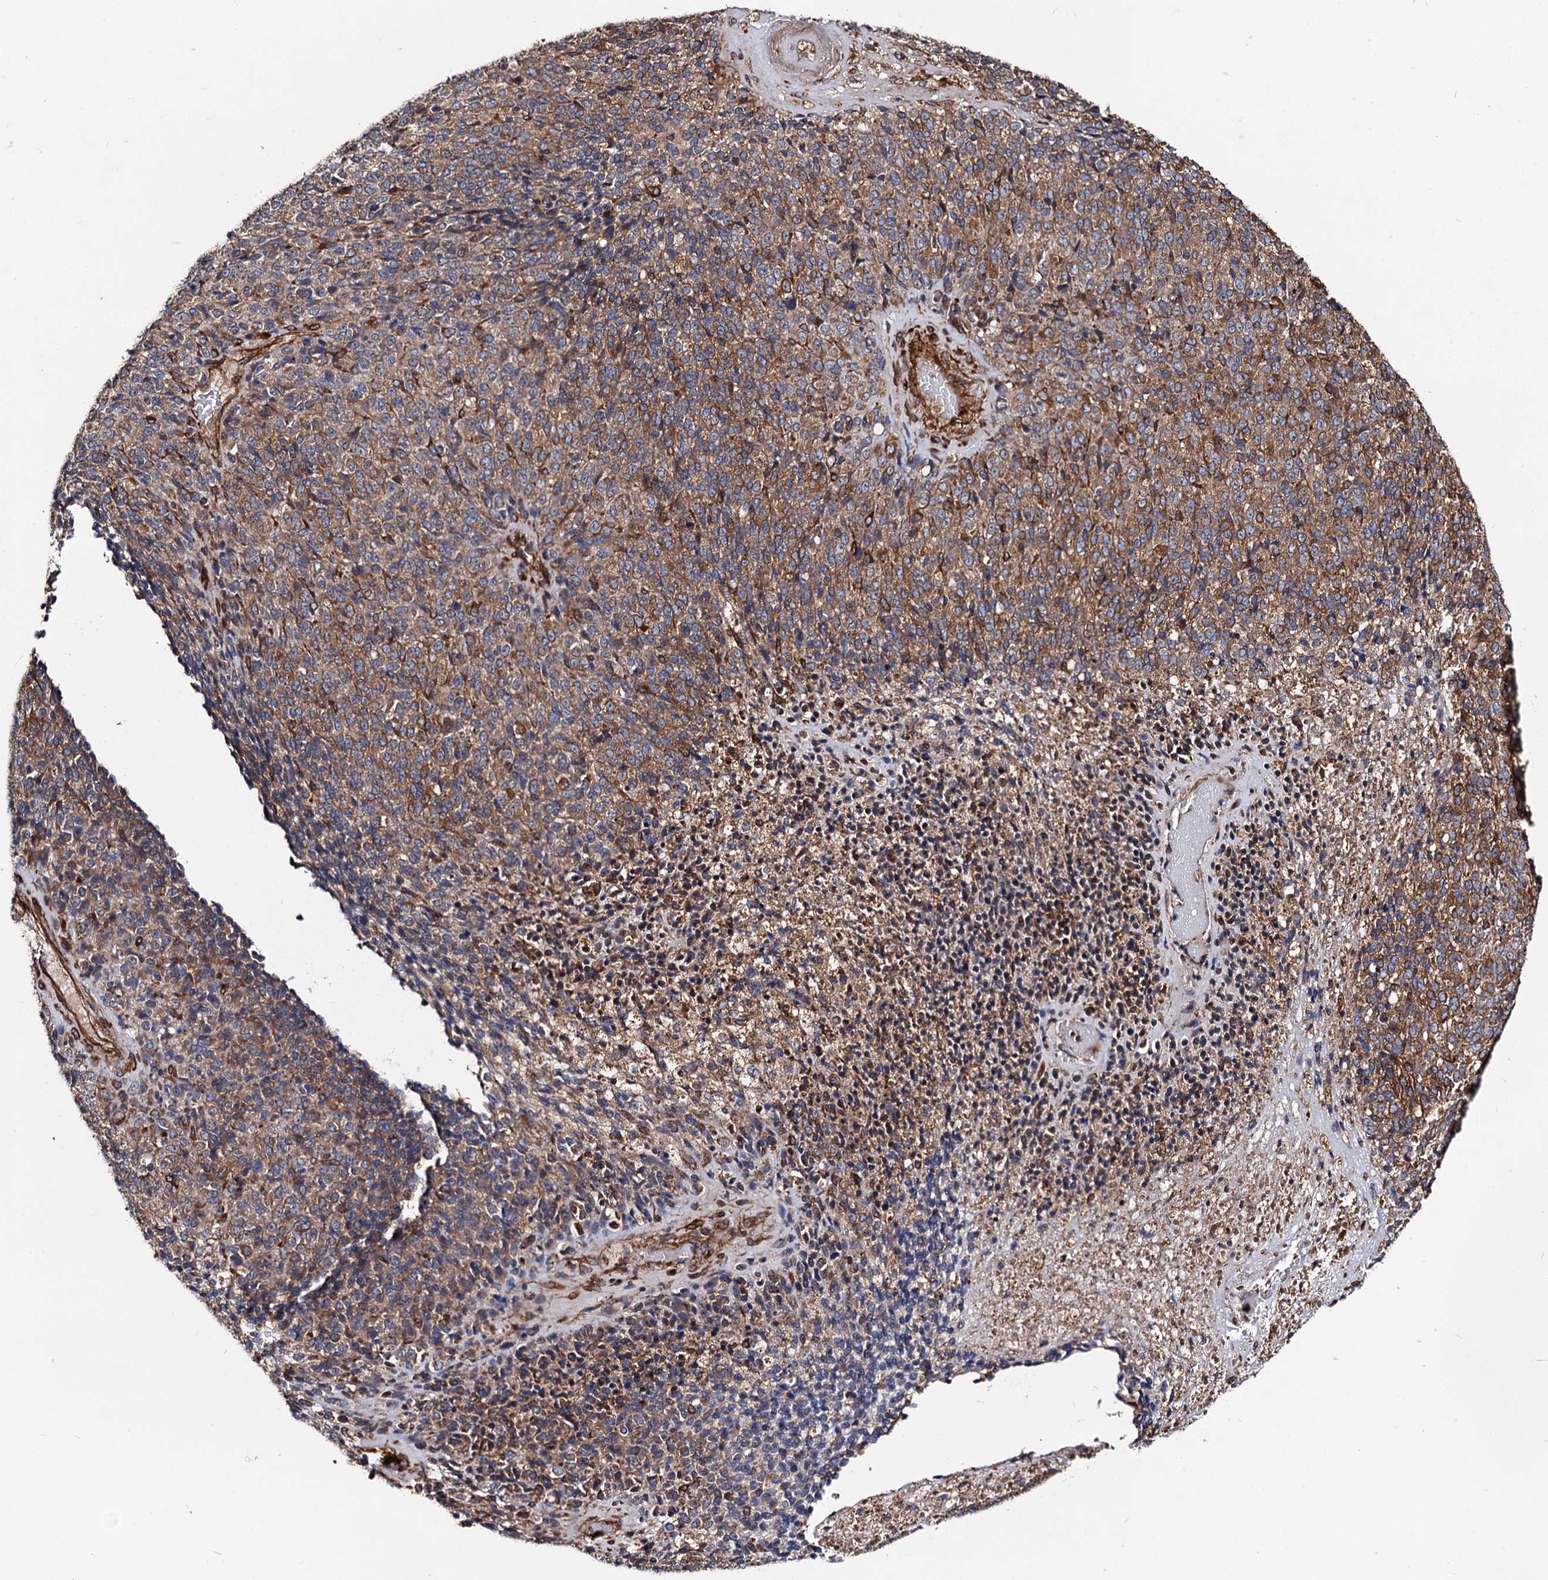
{"staining": {"intensity": "moderate", "quantity": ">75%", "location": "cytoplasmic/membranous"}, "tissue": "melanoma", "cell_type": "Tumor cells", "image_type": "cancer", "snomed": [{"axis": "morphology", "description": "Malignant melanoma, Metastatic site"}, {"axis": "topography", "description": "Brain"}], "caption": "DAB immunohistochemical staining of human melanoma reveals moderate cytoplasmic/membranous protein positivity in approximately >75% of tumor cells. (brown staining indicates protein expression, while blue staining denotes nuclei).", "gene": "CIP2A", "patient": {"sex": "female", "age": 56}}